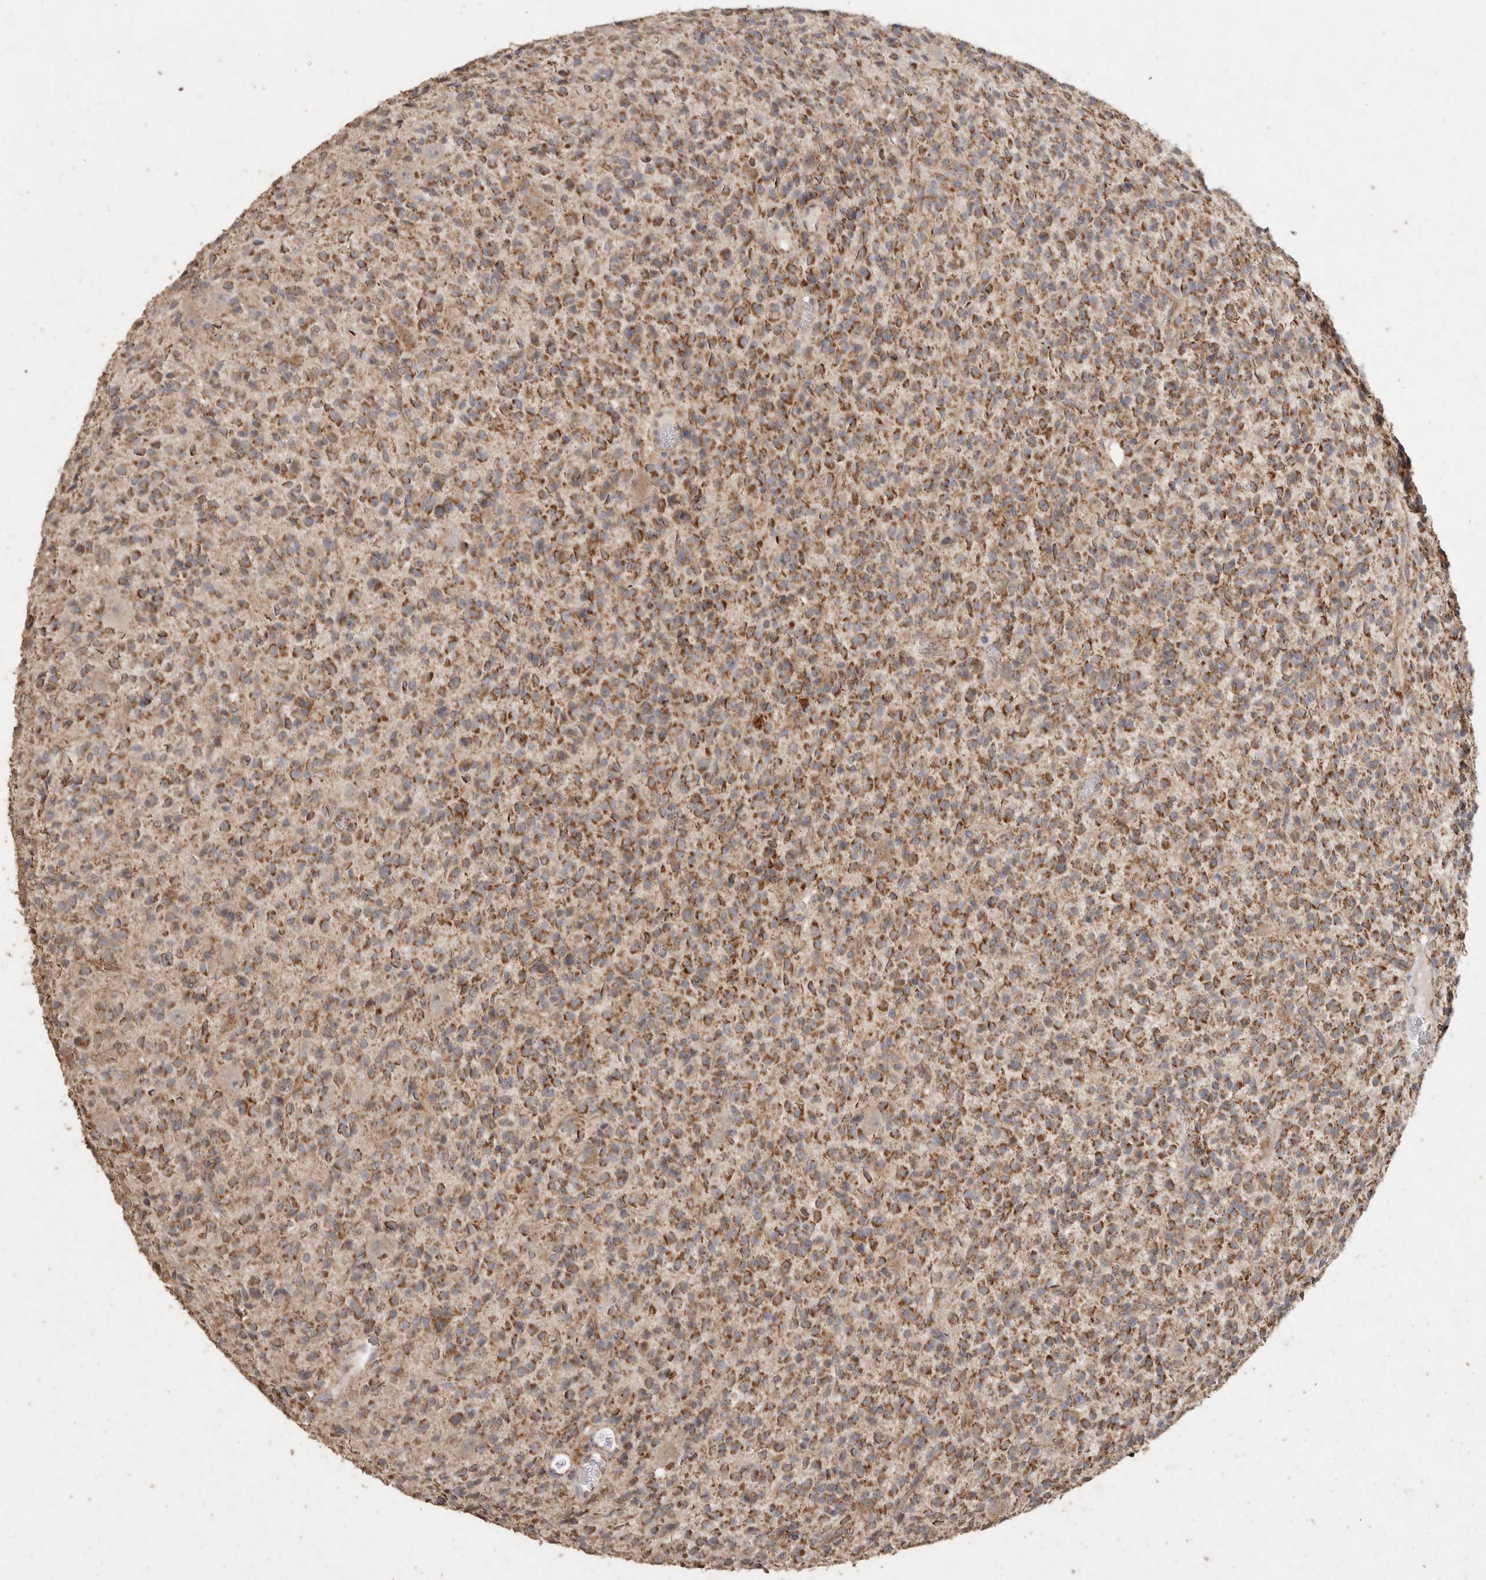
{"staining": {"intensity": "moderate", "quantity": ">75%", "location": "cytoplasmic/membranous"}, "tissue": "glioma", "cell_type": "Tumor cells", "image_type": "cancer", "snomed": [{"axis": "morphology", "description": "Glioma, malignant, High grade"}, {"axis": "topography", "description": "Brain"}], "caption": "Protein analysis of malignant glioma (high-grade) tissue shows moderate cytoplasmic/membranous expression in approximately >75% of tumor cells. Immunohistochemistry (ihc) stains the protein in brown and the nuclei are stained blue.", "gene": "ACADM", "patient": {"sex": "male", "age": 34}}